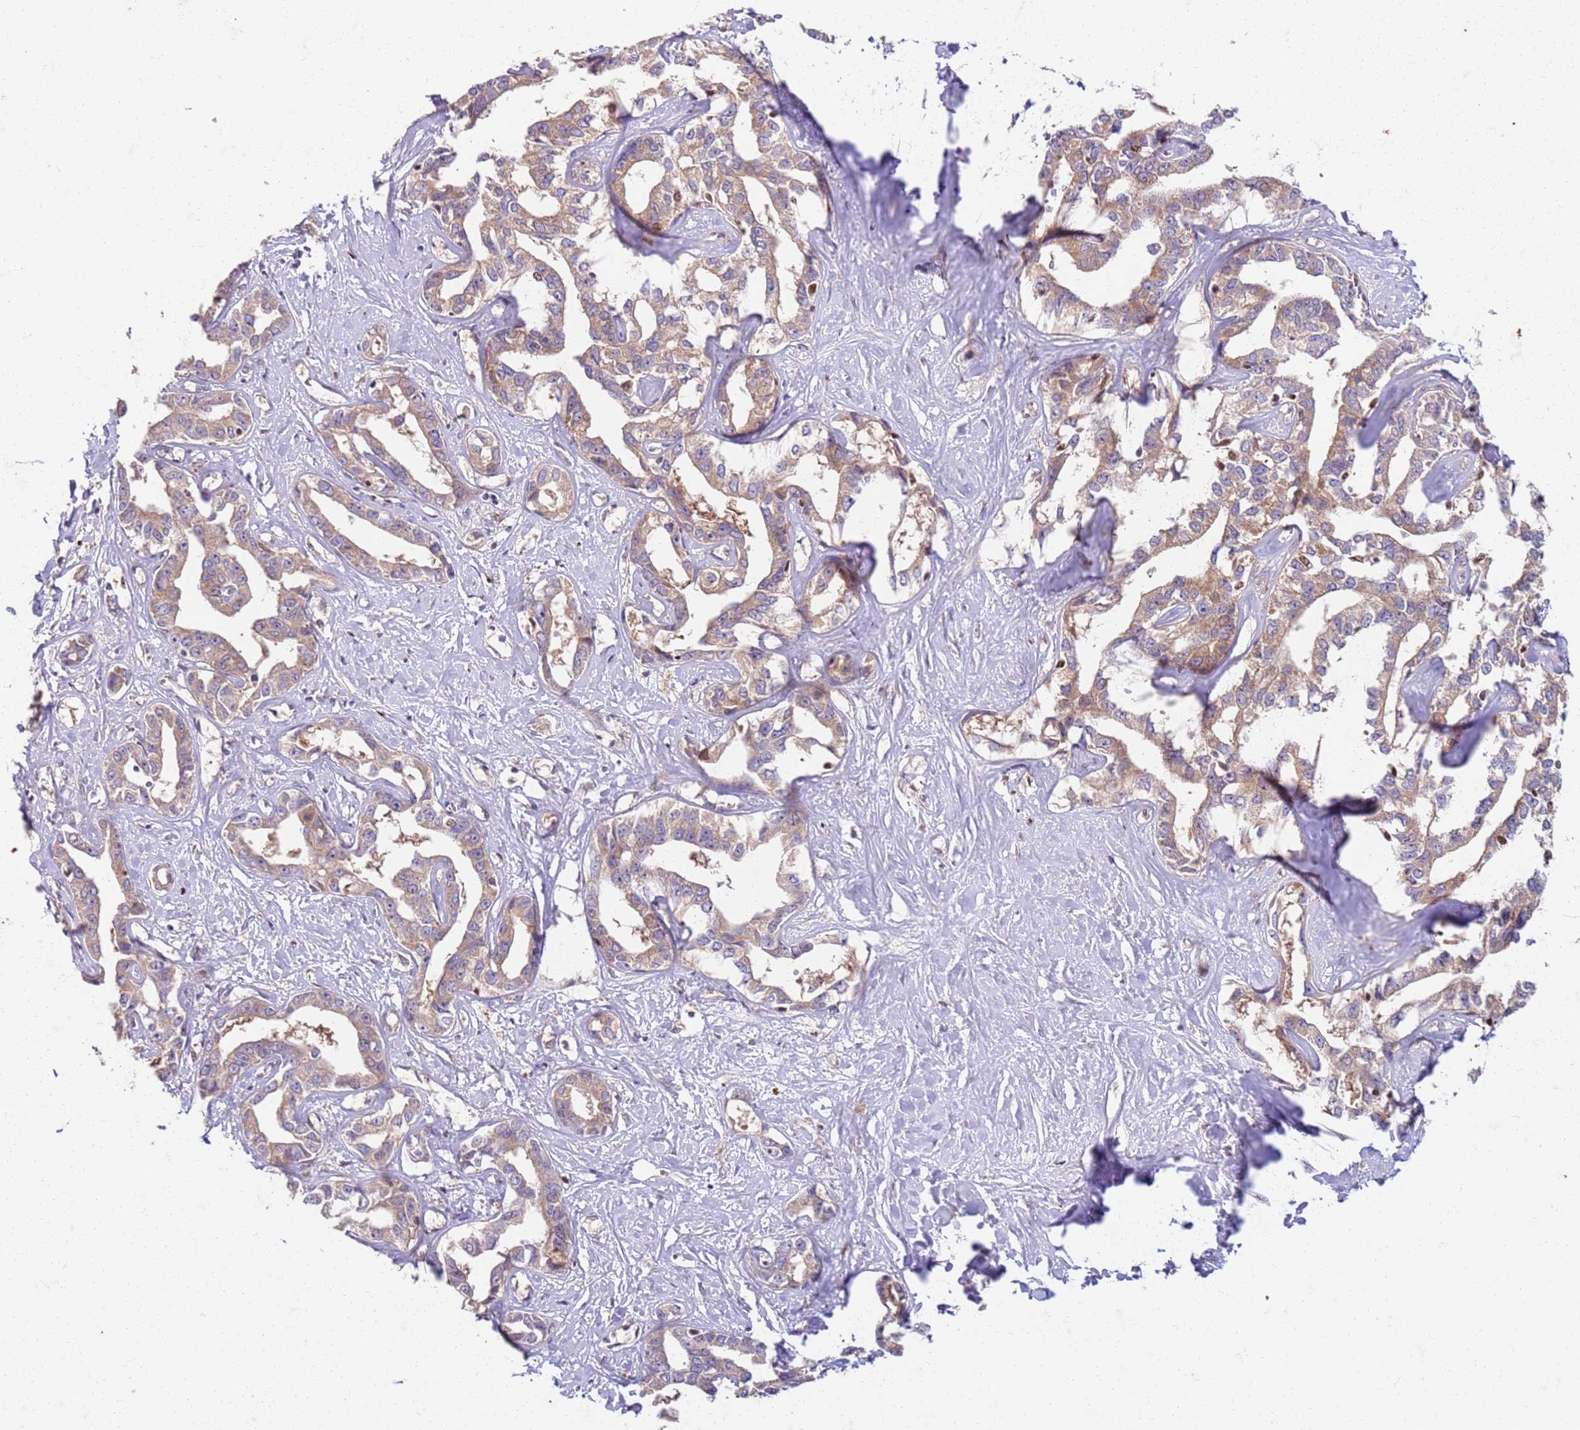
{"staining": {"intensity": "weak", "quantity": ">75%", "location": "cytoplasmic/membranous"}, "tissue": "liver cancer", "cell_type": "Tumor cells", "image_type": "cancer", "snomed": [{"axis": "morphology", "description": "Cholangiocarcinoma"}, {"axis": "topography", "description": "Liver"}], "caption": "Immunohistochemical staining of human liver cholangiocarcinoma demonstrates low levels of weak cytoplasmic/membranous protein positivity in about >75% of tumor cells.", "gene": "OSBP", "patient": {"sex": "male", "age": 59}}